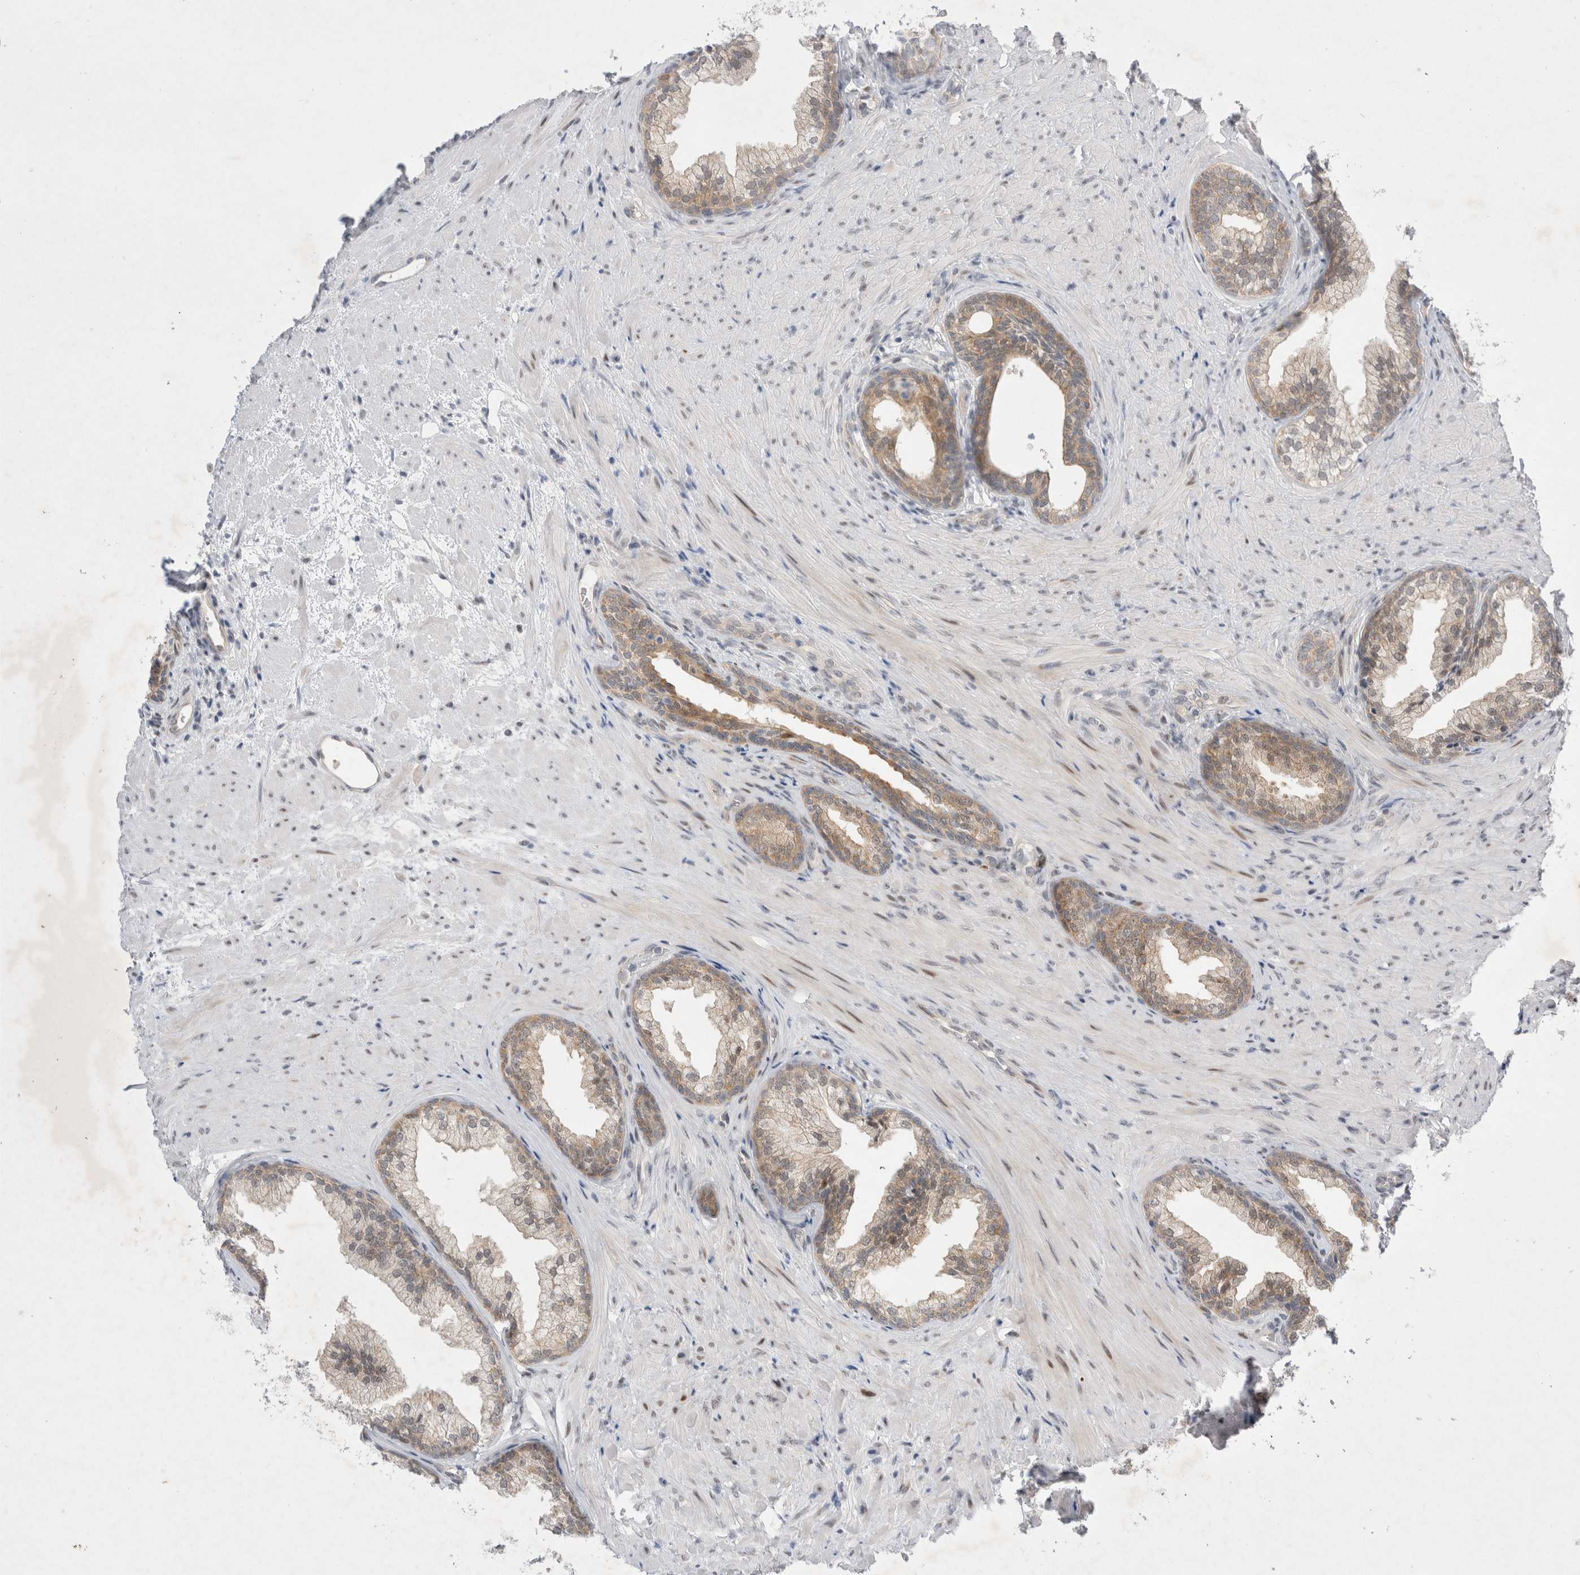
{"staining": {"intensity": "moderate", "quantity": ">75%", "location": "cytoplasmic/membranous,nuclear"}, "tissue": "prostate", "cell_type": "Glandular cells", "image_type": "normal", "snomed": [{"axis": "morphology", "description": "Normal tissue, NOS"}, {"axis": "topography", "description": "Prostate"}], "caption": "This is a histology image of immunohistochemistry (IHC) staining of unremarkable prostate, which shows moderate staining in the cytoplasmic/membranous,nuclear of glandular cells.", "gene": "WIPF2", "patient": {"sex": "male", "age": 76}}